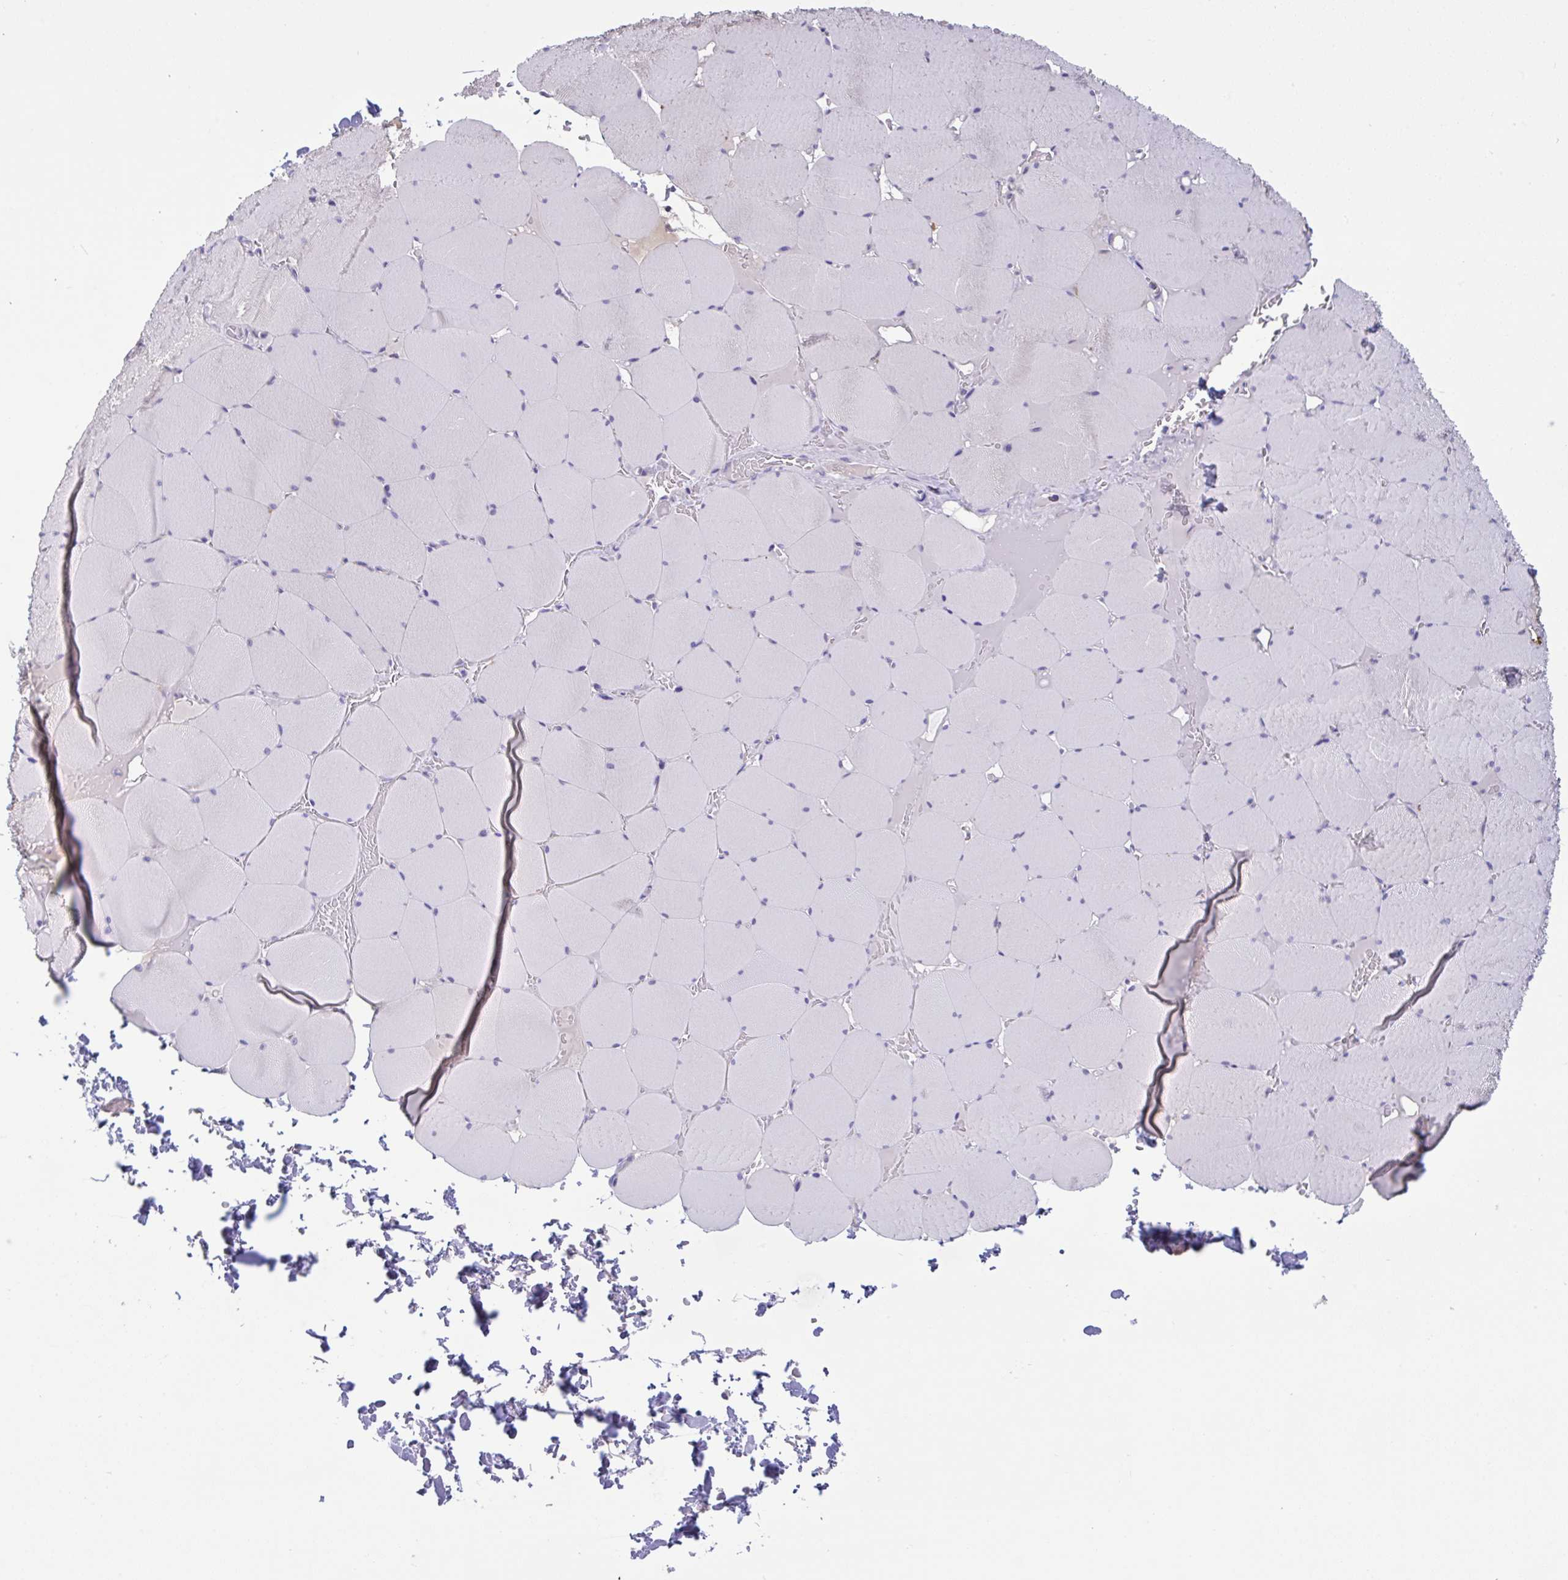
{"staining": {"intensity": "negative", "quantity": "none", "location": "none"}, "tissue": "skeletal muscle", "cell_type": "Myocytes", "image_type": "normal", "snomed": [{"axis": "morphology", "description": "Normal tissue, NOS"}, {"axis": "topography", "description": "Skeletal muscle"}, {"axis": "topography", "description": "Head-Neck"}], "caption": "This is an immunohistochemistry image of normal skeletal muscle. There is no staining in myocytes.", "gene": "TMEM41A", "patient": {"sex": "male", "age": 66}}